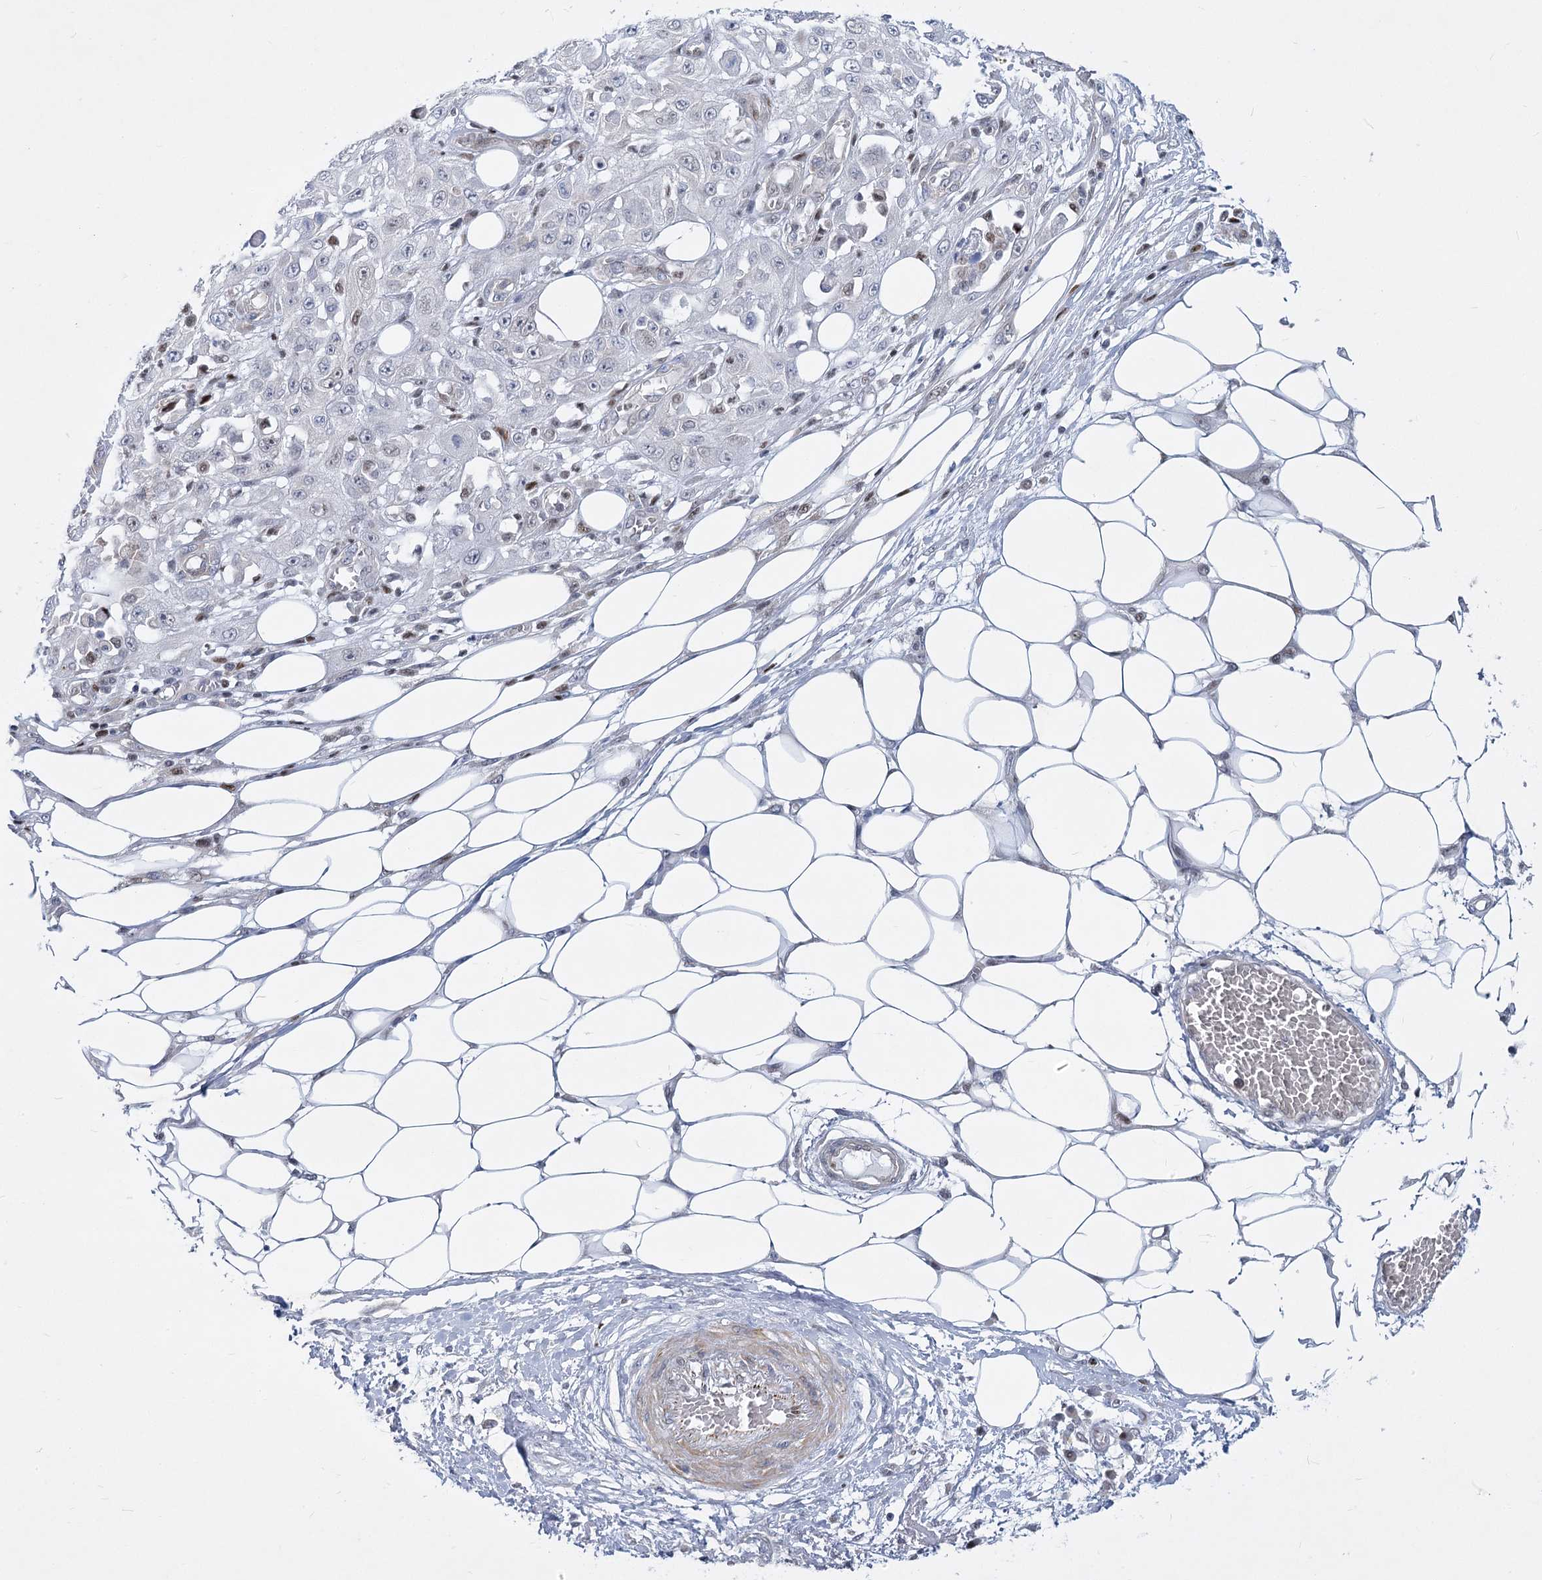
{"staining": {"intensity": "negative", "quantity": "none", "location": "none"}, "tissue": "skin cancer", "cell_type": "Tumor cells", "image_type": "cancer", "snomed": [{"axis": "morphology", "description": "Squamous cell carcinoma, NOS"}, {"axis": "morphology", "description": "Squamous cell carcinoma, metastatic, NOS"}, {"axis": "topography", "description": "Skin"}, {"axis": "topography", "description": "Lymph node"}], "caption": "DAB immunohistochemical staining of human skin metastatic squamous cell carcinoma displays no significant positivity in tumor cells.", "gene": "ARSI", "patient": {"sex": "male", "age": 75}}